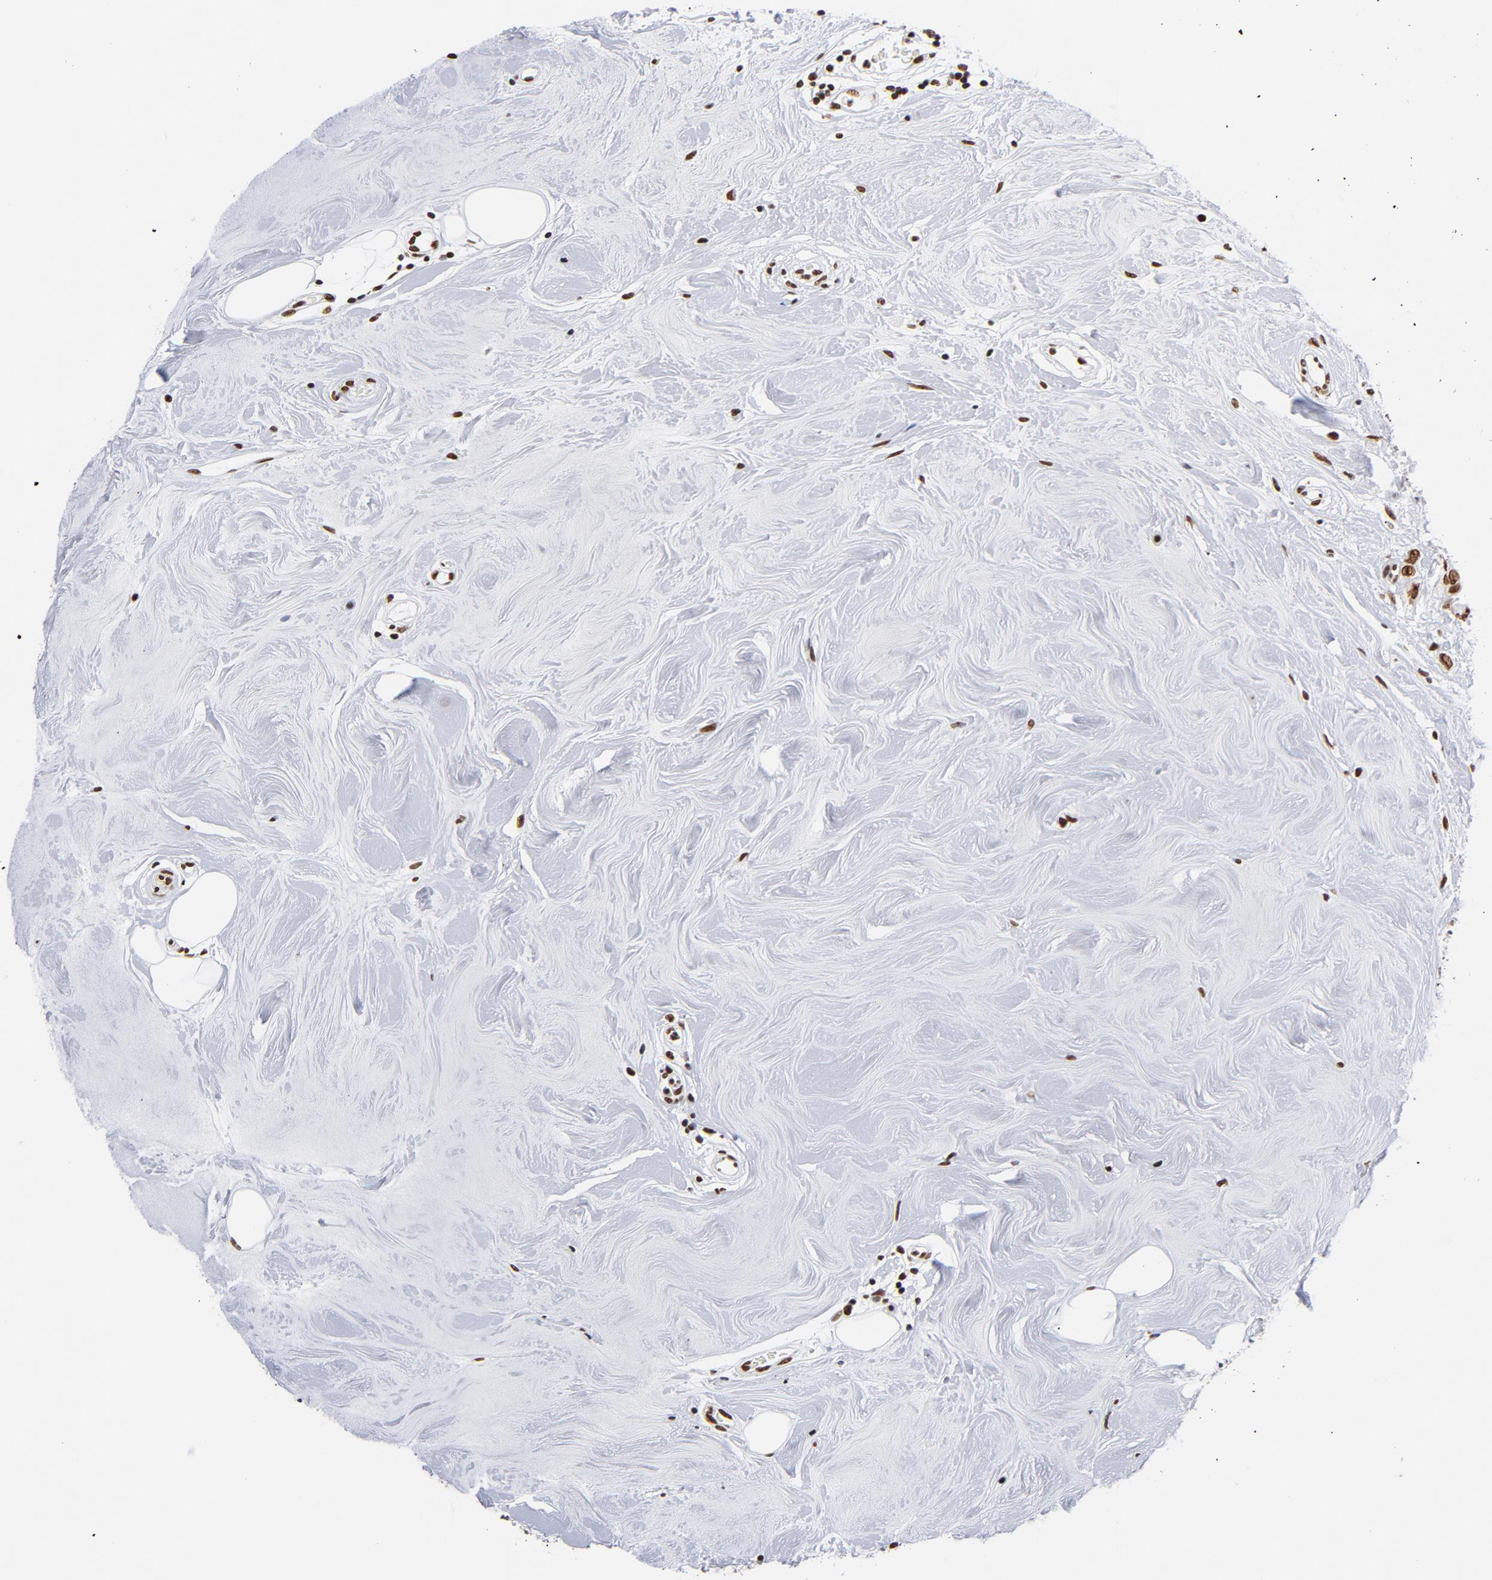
{"staining": {"intensity": "moderate", "quantity": ">75%", "location": "nuclear"}, "tissue": "breast cancer", "cell_type": "Tumor cells", "image_type": "cancer", "snomed": [{"axis": "morphology", "description": "Duct carcinoma"}, {"axis": "topography", "description": "Breast"}], "caption": "A histopathology image of human breast cancer stained for a protein reveals moderate nuclear brown staining in tumor cells.", "gene": "TOP2B", "patient": {"sex": "female", "age": 40}}